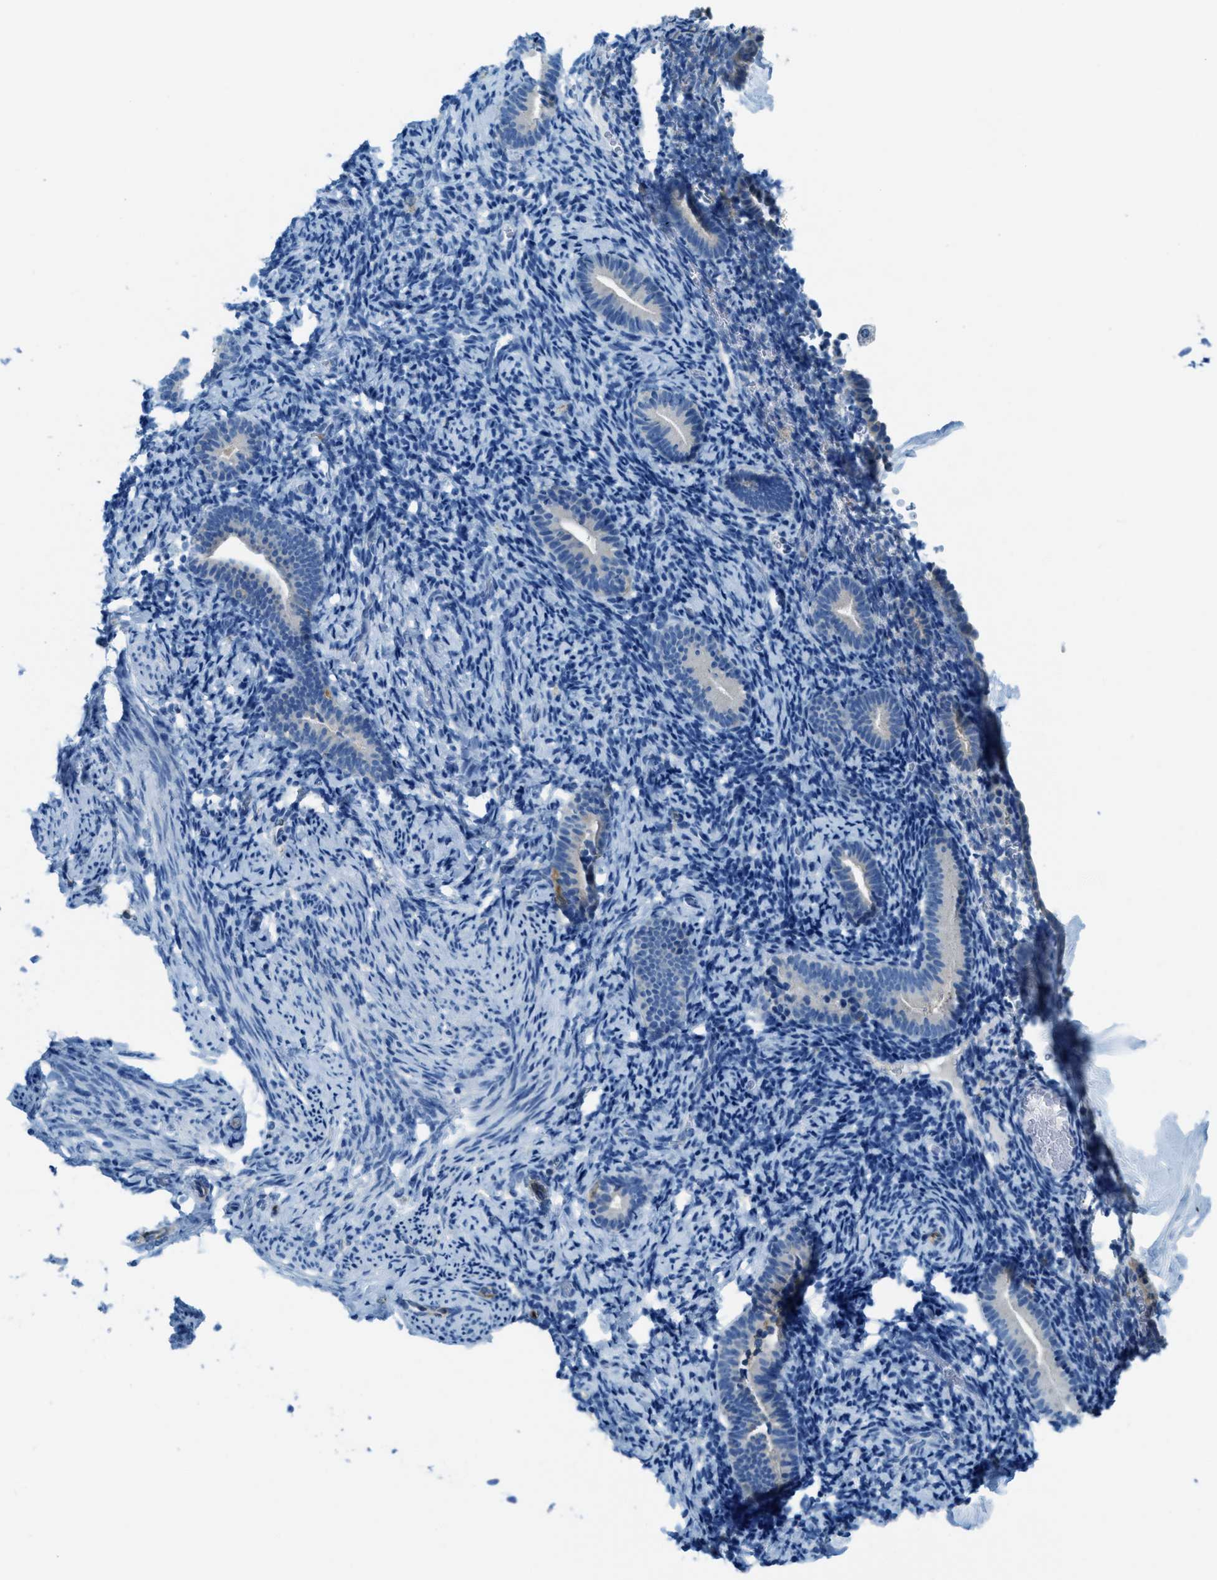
{"staining": {"intensity": "negative", "quantity": "none", "location": "none"}, "tissue": "endometrium", "cell_type": "Cells in endometrial stroma", "image_type": "normal", "snomed": [{"axis": "morphology", "description": "Normal tissue, NOS"}, {"axis": "topography", "description": "Endometrium"}], "caption": "High magnification brightfield microscopy of benign endometrium stained with DAB (brown) and counterstained with hematoxylin (blue): cells in endometrial stroma show no significant expression. (Stains: DAB (3,3'-diaminobenzidine) immunohistochemistry with hematoxylin counter stain, Microscopy: brightfield microscopy at high magnification).", "gene": "MATCAP2", "patient": {"sex": "female", "age": 51}}